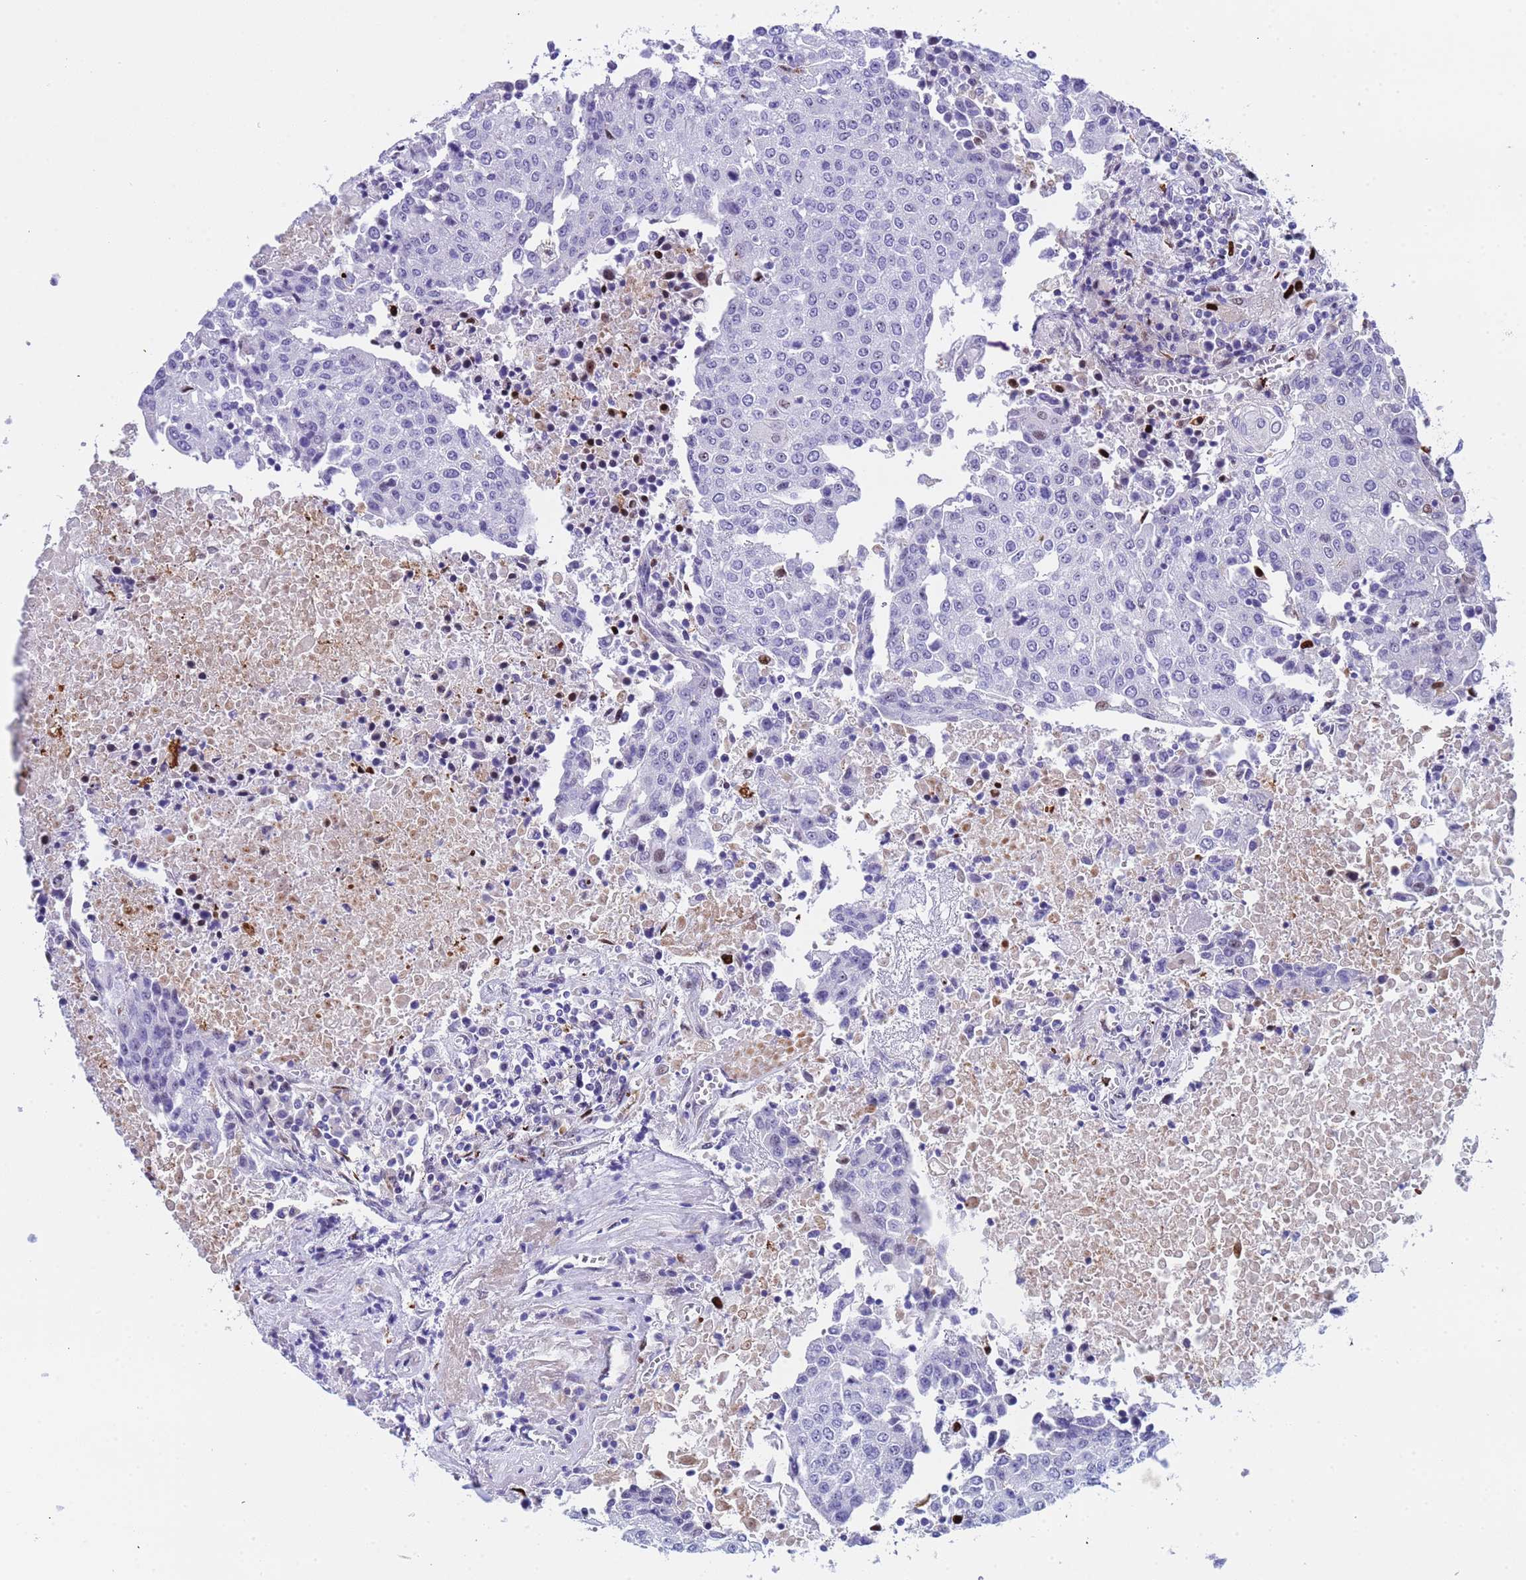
{"staining": {"intensity": "negative", "quantity": "none", "location": "none"}, "tissue": "urothelial cancer", "cell_type": "Tumor cells", "image_type": "cancer", "snomed": [{"axis": "morphology", "description": "Urothelial carcinoma, High grade"}, {"axis": "topography", "description": "Urinary bladder"}], "caption": "The IHC image has no significant positivity in tumor cells of urothelial cancer tissue. The staining was performed using DAB to visualize the protein expression in brown, while the nuclei were stained in blue with hematoxylin (Magnification: 20x).", "gene": "POP5", "patient": {"sex": "female", "age": 85}}